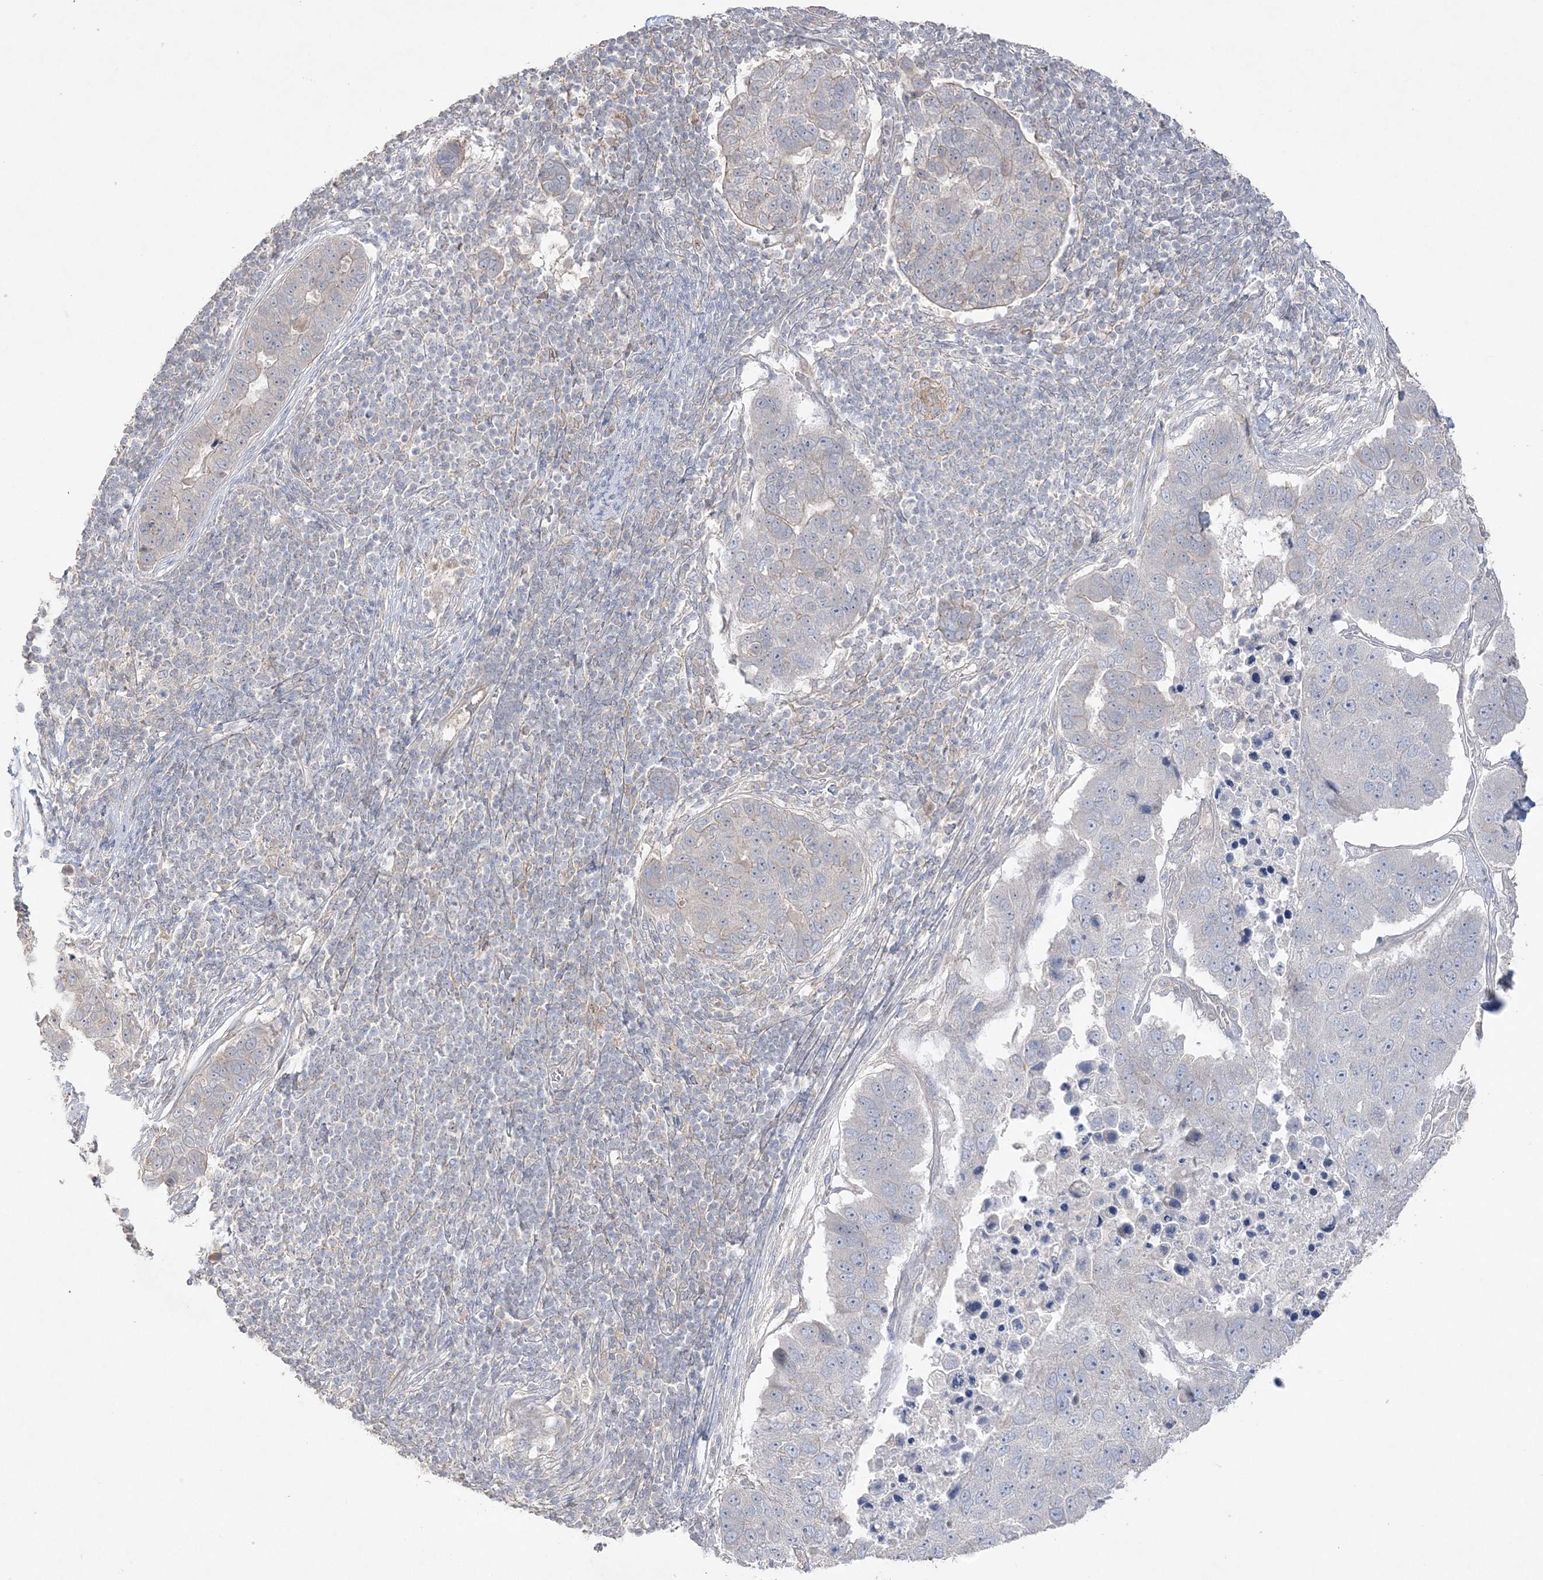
{"staining": {"intensity": "negative", "quantity": "none", "location": "none"}, "tissue": "pancreatic cancer", "cell_type": "Tumor cells", "image_type": "cancer", "snomed": [{"axis": "morphology", "description": "Adenocarcinoma, NOS"}, {"axis": "topography", "description": "Pancreas"}], "caption": "Pancreatic adenocarcinoma was stained to show a protein in brown. There is no significant expression in tumor cells. (Stains: DAB immunohistochemistry with hematoxylin counter stain, Microscopy: brightfield microscopy at high magnification).", "gene": "SH3BP4", "patient": {"sex": "female", "age": 61}}